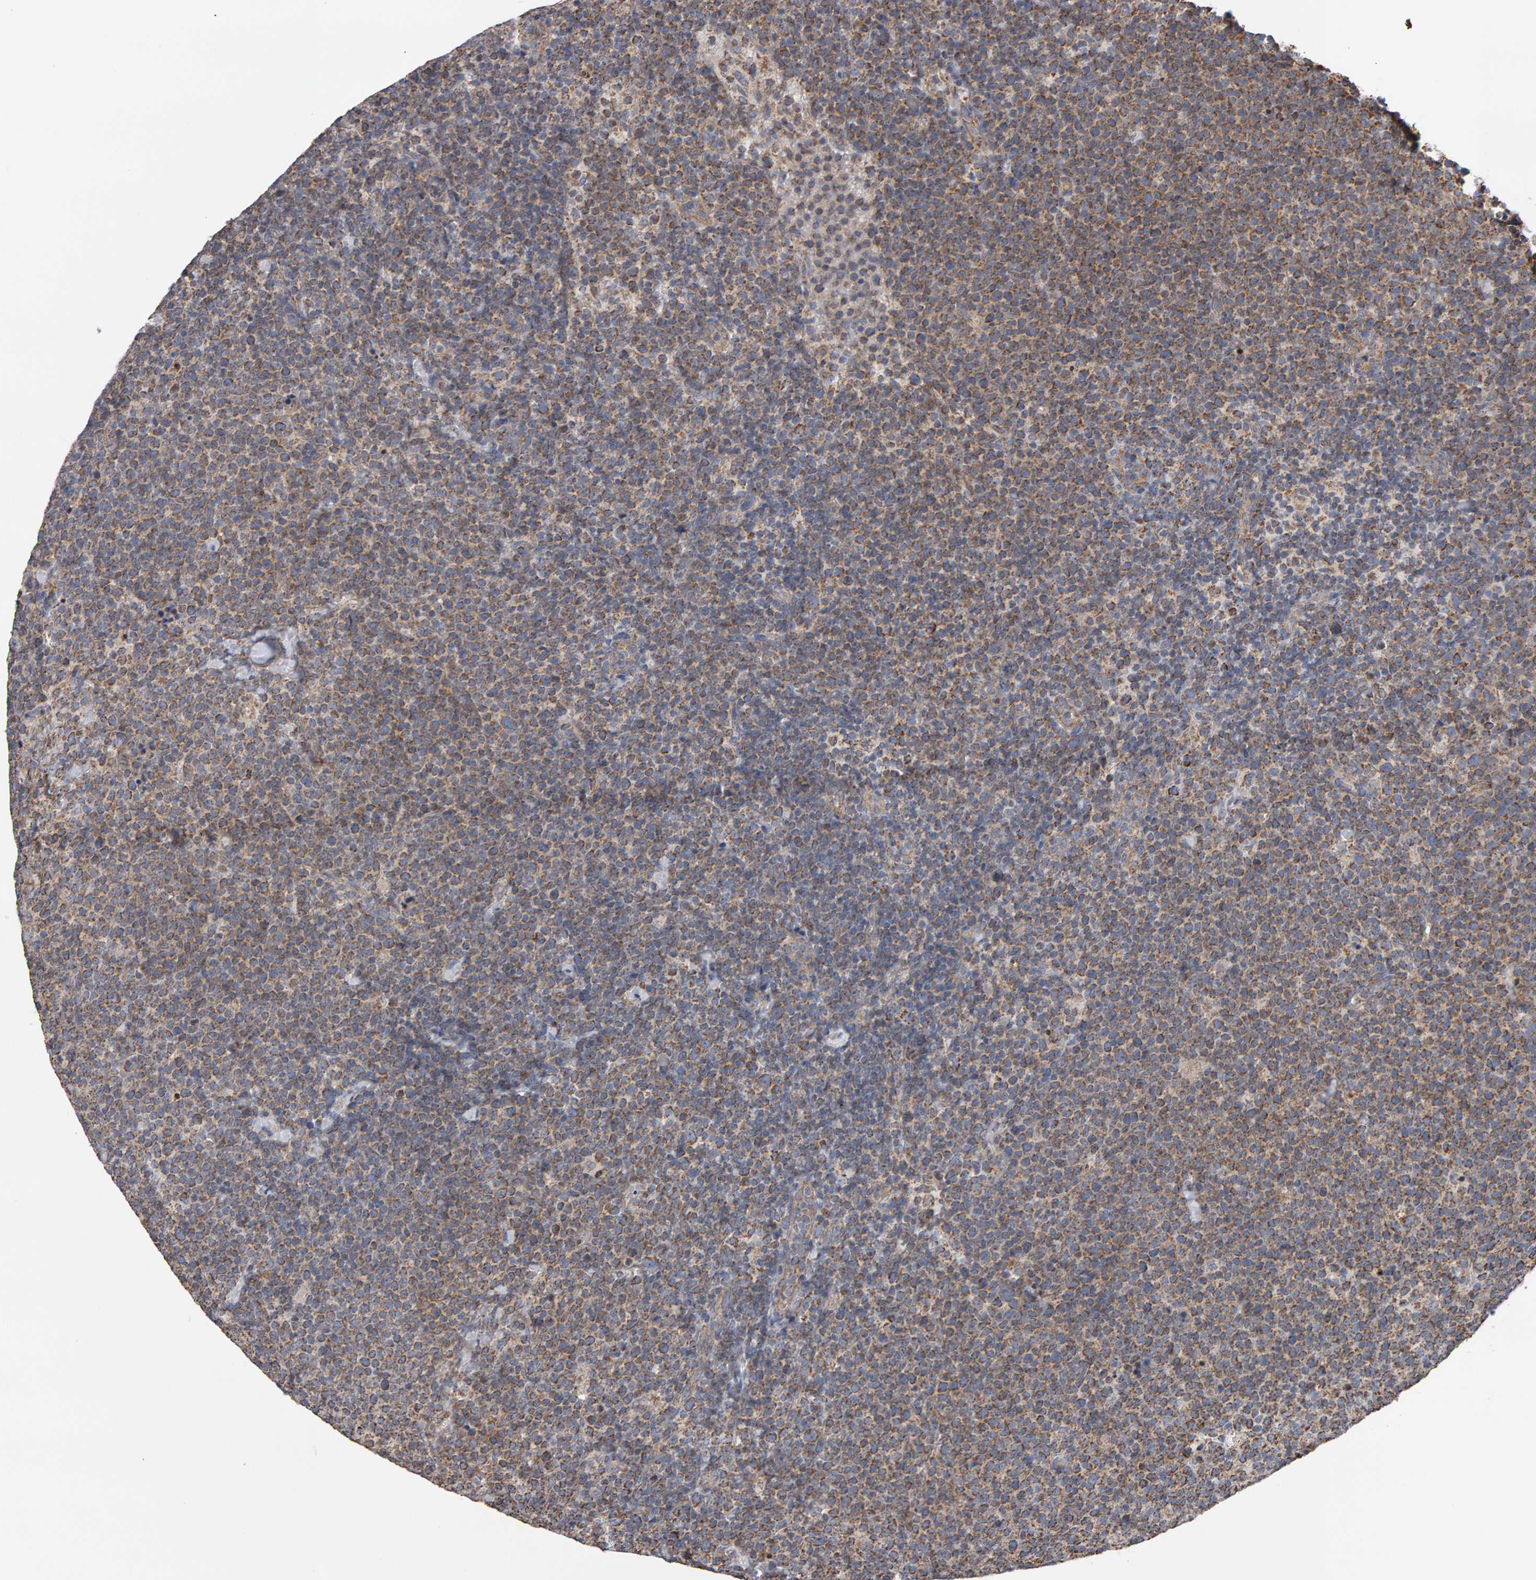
{"staining": {"intensity": "moderate", "quantity": ">75%", "location": "cytoplasmic/membranous"}, "tissue": "lymphoma", "cell_type": "Tumor cells", "image_type": "cancer", "snomed": [{"axis": "morphology", "description": "Malignant lymphoma, non-Hodgkin's type, High grade"}, {"axis": "topography", "description": "Lymph node"}], "caption": "Lymphoma stained with DAB immunohistochemistry exhibits medium levels of moderate cytoplasmic/membranous staining in about >75% of tumor cells.", "gene": "TOM1L1", "patient": {"sex": "male", "age": 61}}